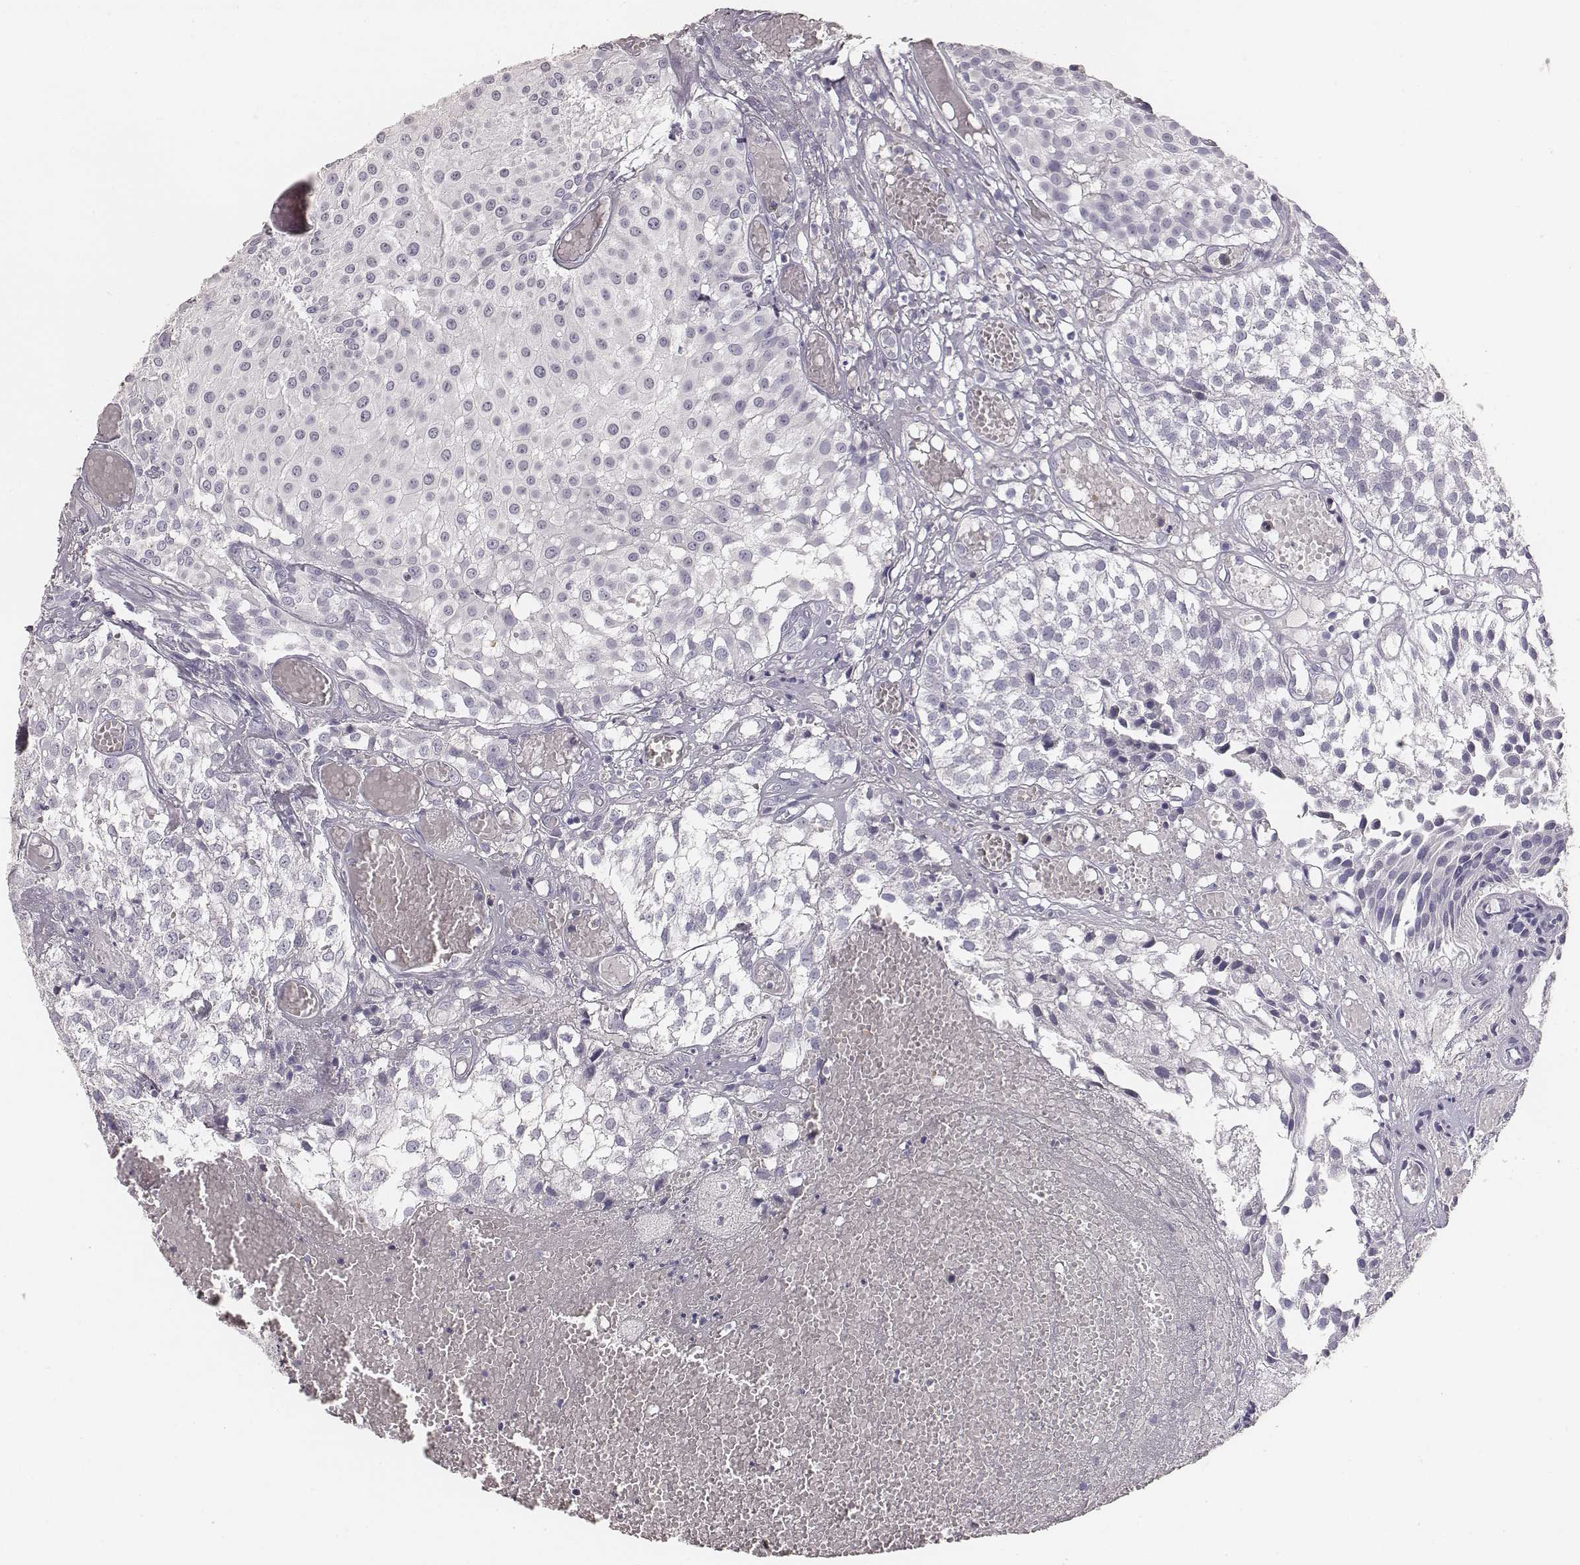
{"staining": {"intensity": "negative", "quantity": "none", "location": "none"}, "tissue": "urothelial cancer", "cell_type": "Tumor cells", "image_type": "cancer", "snomed": [{"axis": "morphology", "description": "Urothelial carcinoma, Low grade"}, {"axis": "topography", "description": "Urinary bladder"}], "caption": "The image demonstrates no staining of tumor cells in urothelial cancer.", "gene": "MYH6", "patient": {"sex": "male", "age": 79}}